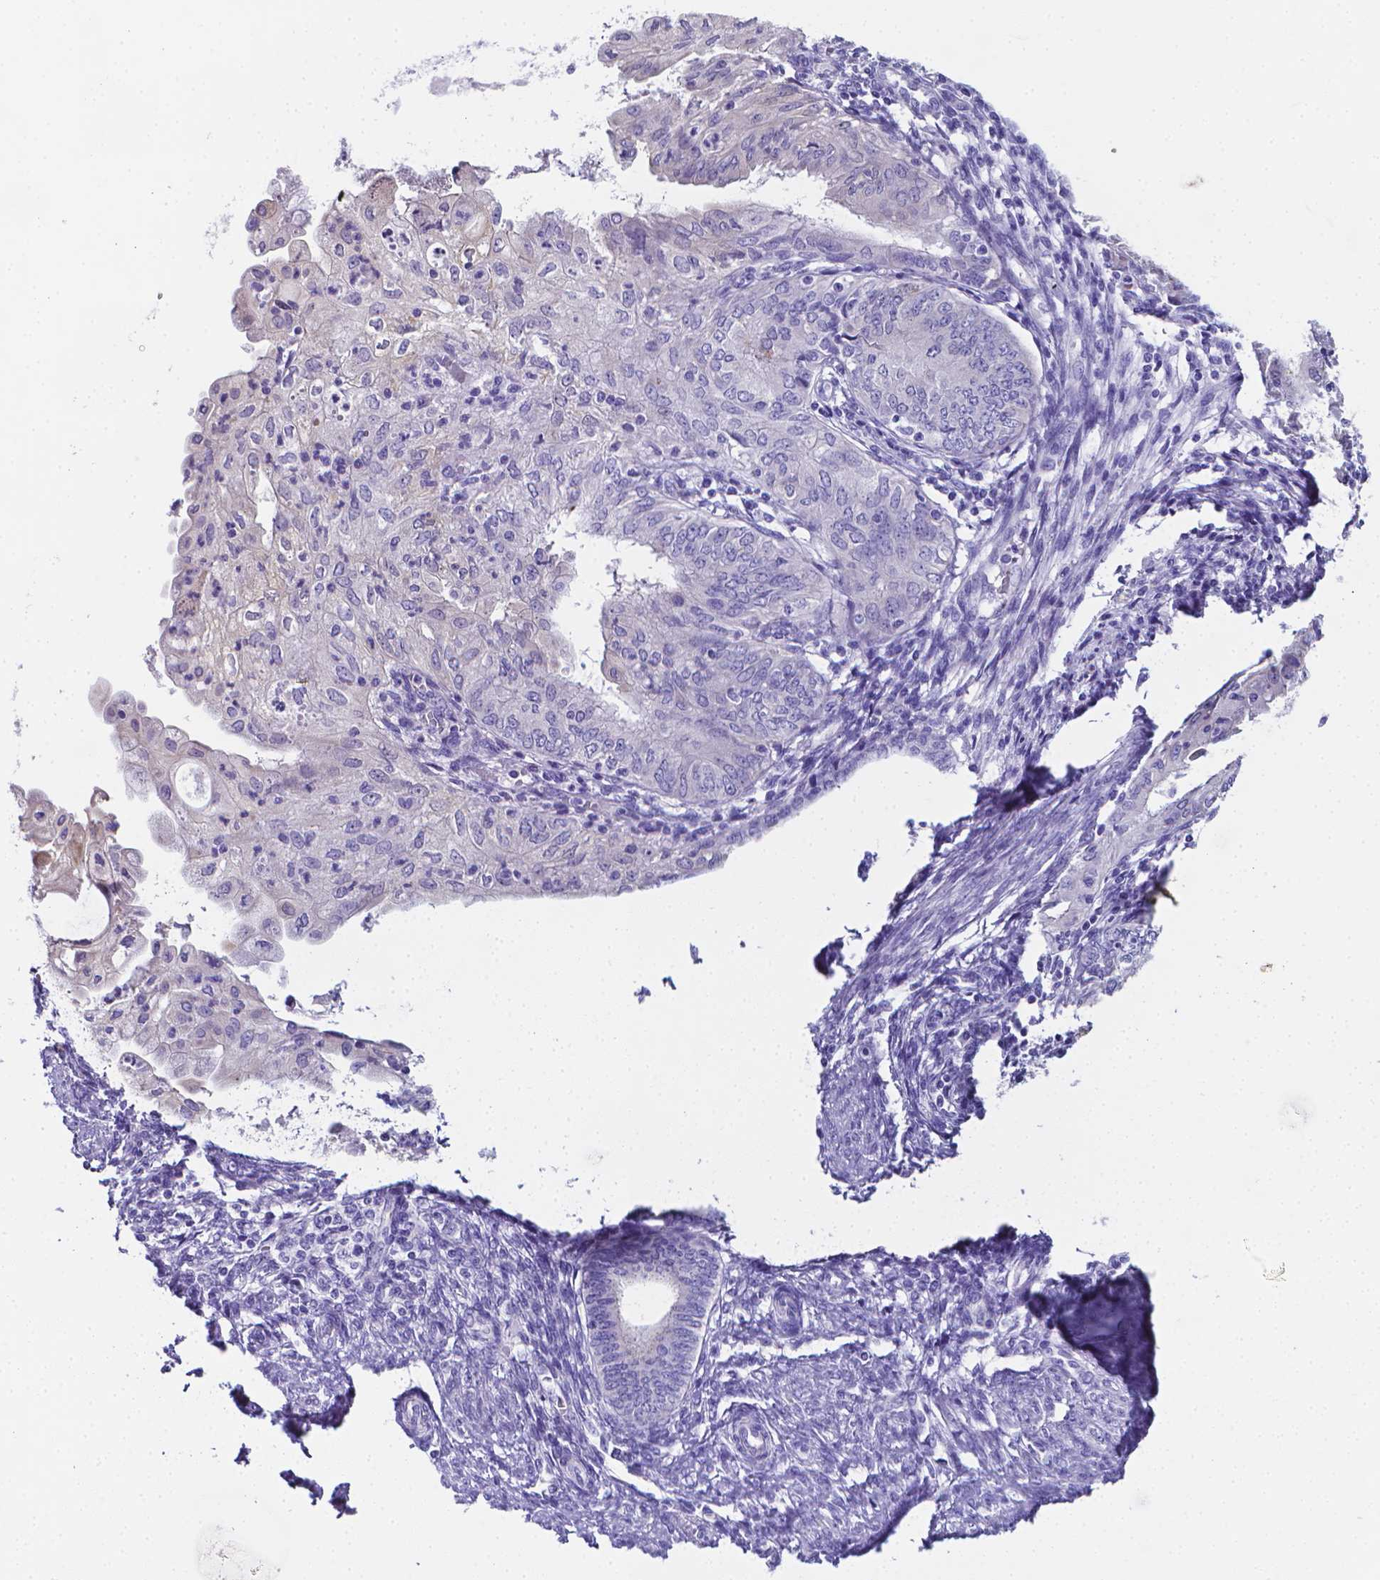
{"staining": {"intensity": "negative", "quantity": "none", "location": "none"}, "tissue": "endometrial cancer", "cell_type": "Tumor cells", "image_type": "cancer", "snomed": [{"axis": "morphology", "description": "Adenocarcinoma, NOS"}, {"axis": "topography", "description": "Endometrium"}], "caption": "Endometrial cancer was stained to show a protein in brown. There is no significant positivity in tumor cells. The staining was performed using DAB to visualize the protein expression in brown, while the nuclei were stained in blue with hematoxylin (Magnification: 20x).", "gene": "LRRC73", "patient": {"sex": "female", "age": 68}}